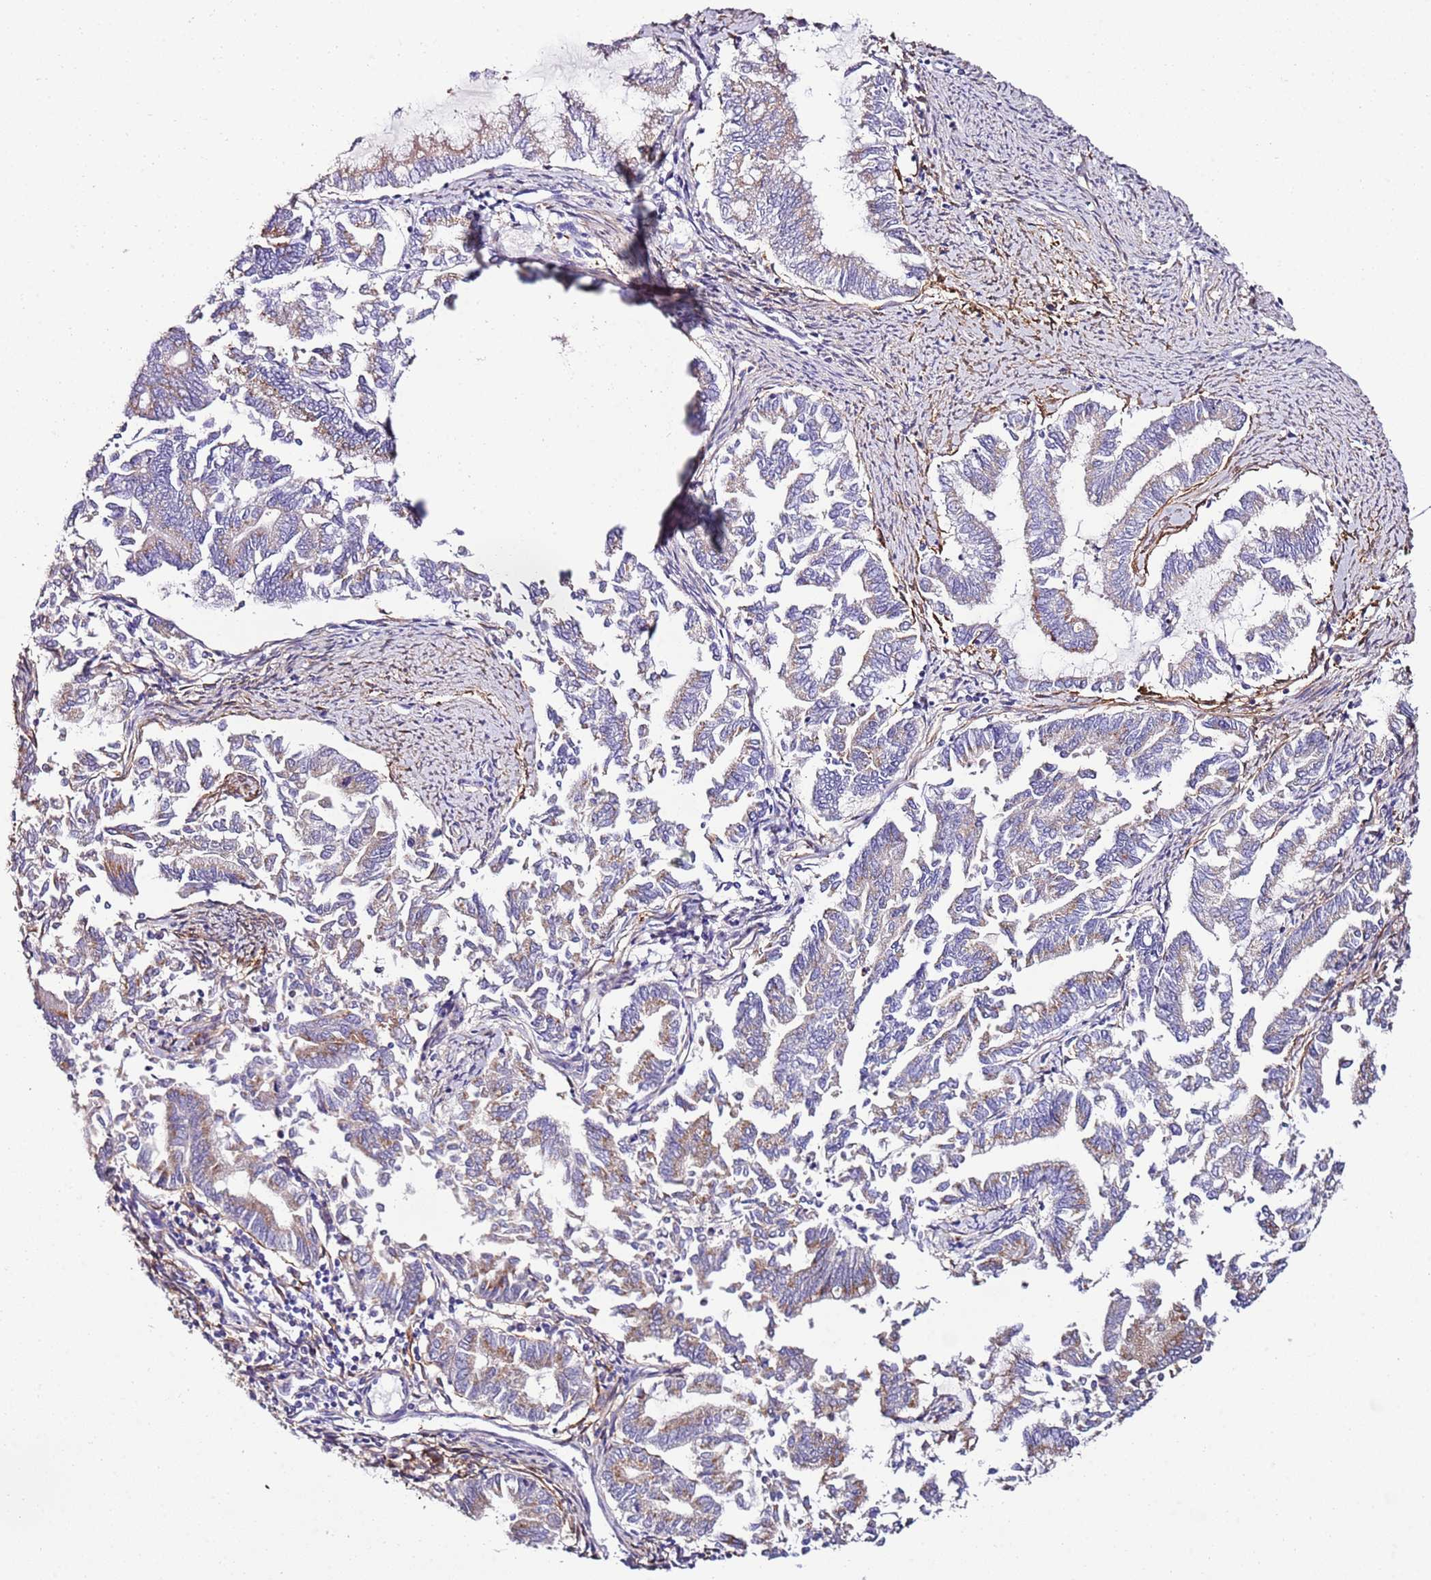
{"staining": {"intensity": "weak", "quantity": "<25%", "location": "cytoplasmic/membranous"}, "tissue": "endometrial cancer", "cell_type": "Tumor cells", "image_type": "cancer", "snomed": [{"axis": "morphology", "description": "Adenocarcinoma, NOS"}, {"axis": "topography", "description": "Endometrium"}], "caption": "Protein analysis of adenocarcinoma (endometrial) displays no significant expression in tumor cells.", "gene": "FAM174C", "patient": {"sex": "female", "age": 79}}